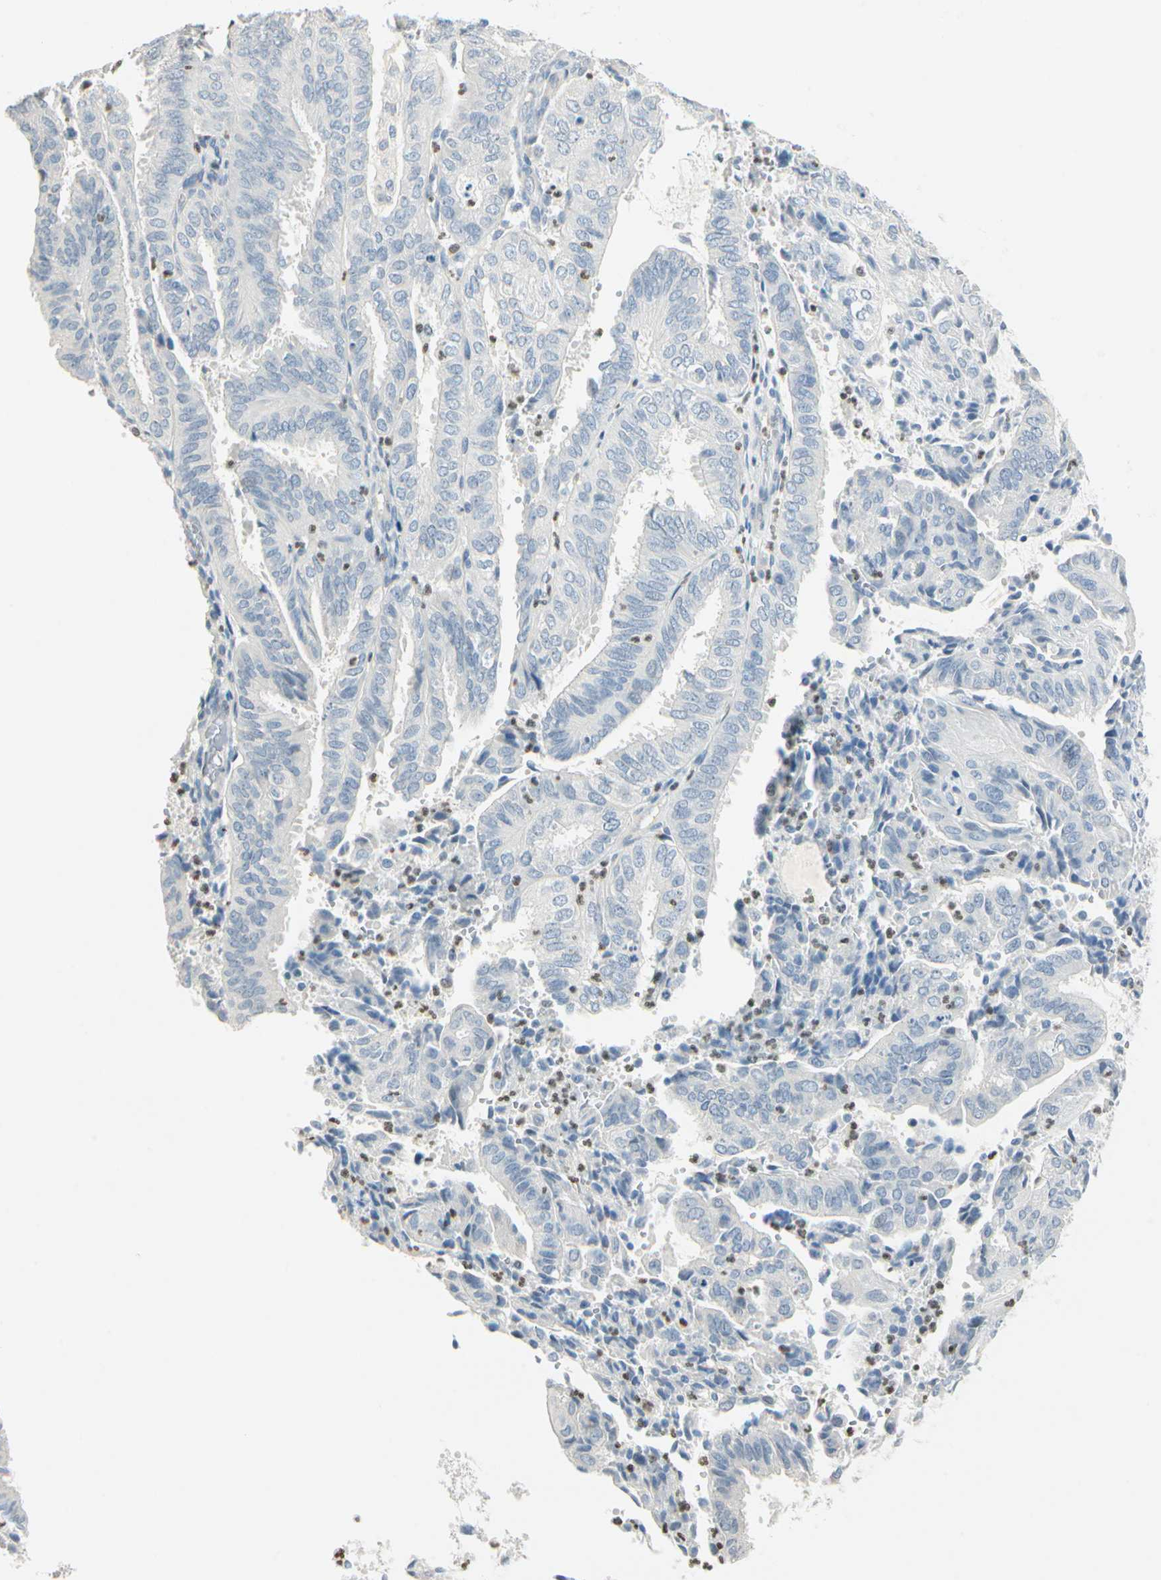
{"staining": {"intensity": "negative", "quantity": "none", "location": "none"}, "tissue": "endometrial cancer", "cell_type": "Tumor cells", "image_type": "cancer", "snomed": [{"axis": "morphology", "description": "Adenocarcinoma, NOS"}, {"axis": "topography", "description": "Uterus"}], "caption": "Immunohistochemical staining of endometrial cancer (adenocarcinoma) demonstrates no significant positivity in tumor cells. (IHC, brightfield microscopy, high magnification).", "gene": "MLLT10", "patient": {"sex": "female", "age": 60}}